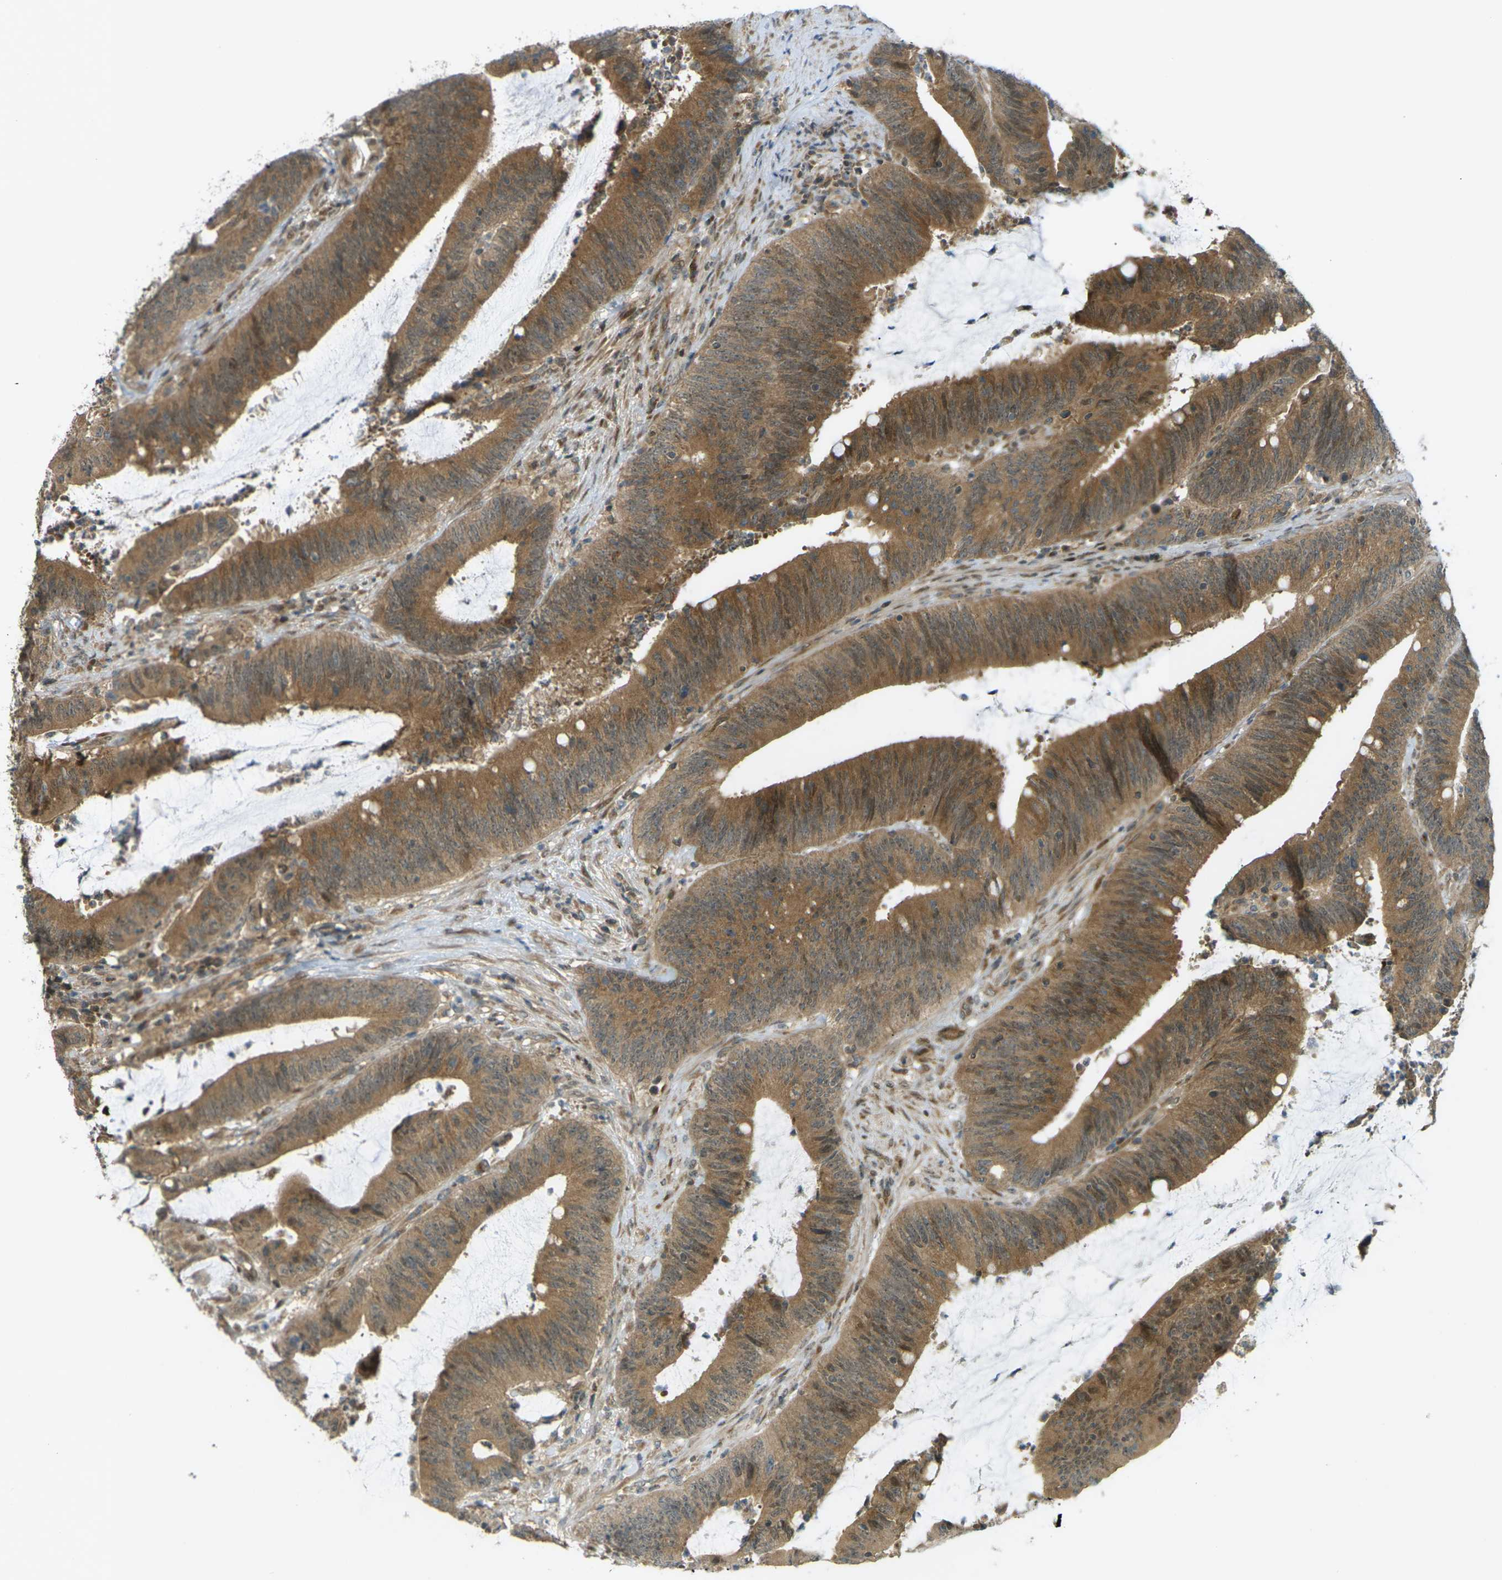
{"staining": {"intensity": "moderate", "quantity": ">75%", "location": "cytoplasmic/membranous,nuclear"}, "tissue": "colorectal cancer", "cell_type": "Tumor cells", "image_type": "cancer", "snomed": [{"axis": "morphology", "description": "Normal tissue, NOS"}, {"axis": "morphology", "description": "Adenocarcinoma, NOS"}, {"axis": "topography", "description": "Rectum"}], "caption": "Immunohistochemistry photomicrograph of neoplastic tissue: colorectal cancer stained using IHC shows medium levels of moderate protein expression localized specifically in the cytoplasmic/membranous and nuclear of tumor cells, appearing as a cytoplasmic/membranous and nuclear brown color.", "gene": "CCDC186", "patient": {"sex": "female", "age": 66}}